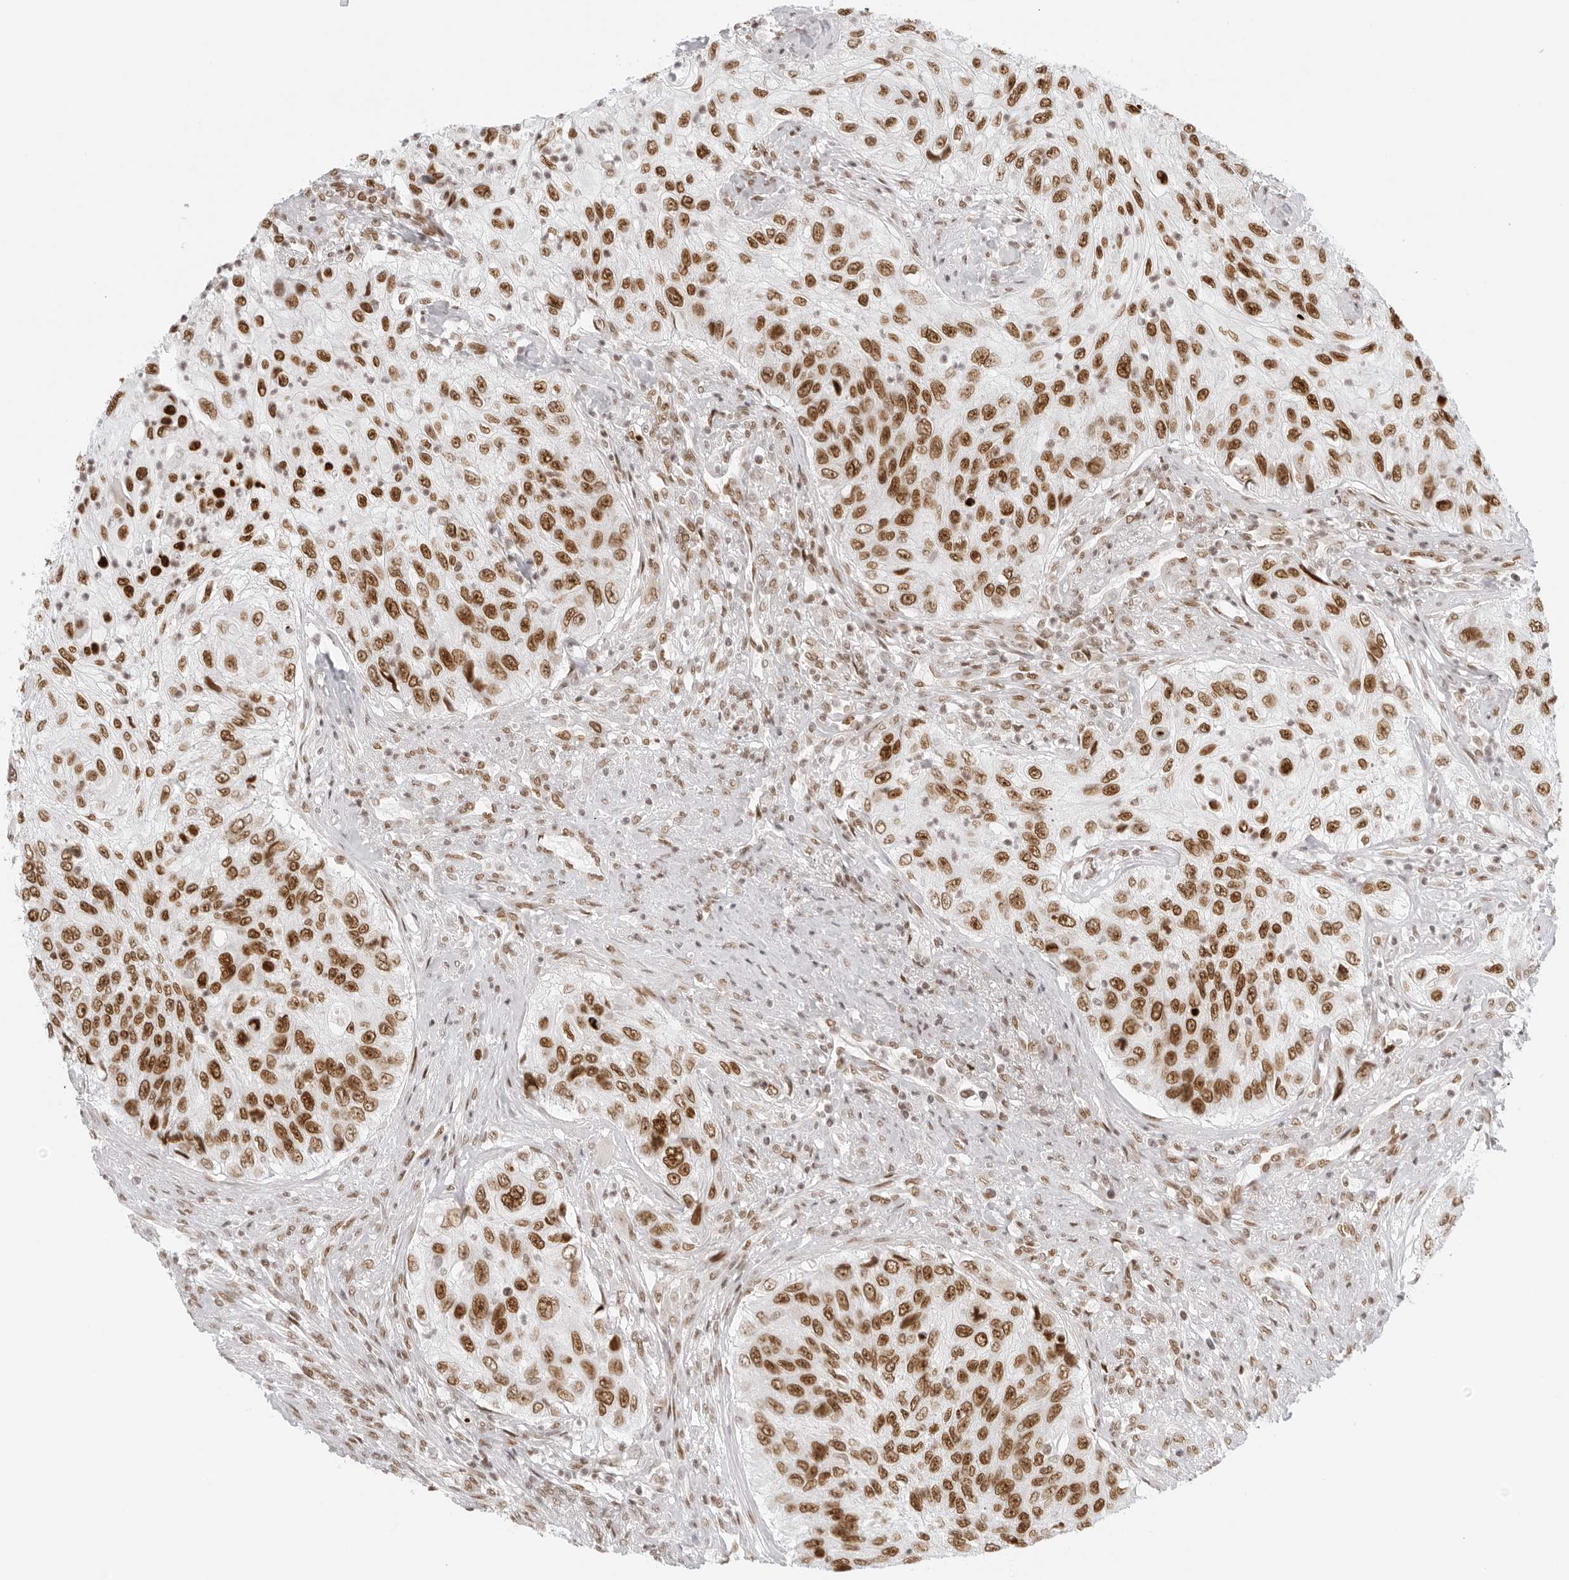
{"staining": {"intensity": "moderate", "quantity": ">75%", "location": "nuclear"}, "tissue": "urothelial cancer", "cell_type": "Tumor cells", "image_type": "cancer", "snomed": [{"axis": "morphology", "description": "Urothelial carcinoma, High grade"}, {"axis": "topography", "description": "Urinary bladder"}], "caption": "Protein analysis of high-grade urothelial carcinoma tissue exhibits moderate nuclear positivity in about >75% of tumor cells. (DAB = brown stain, brightfield microscopy at high magnification).", "gene": "RCC1", "patient": {"sex": "female", "age": 60}}